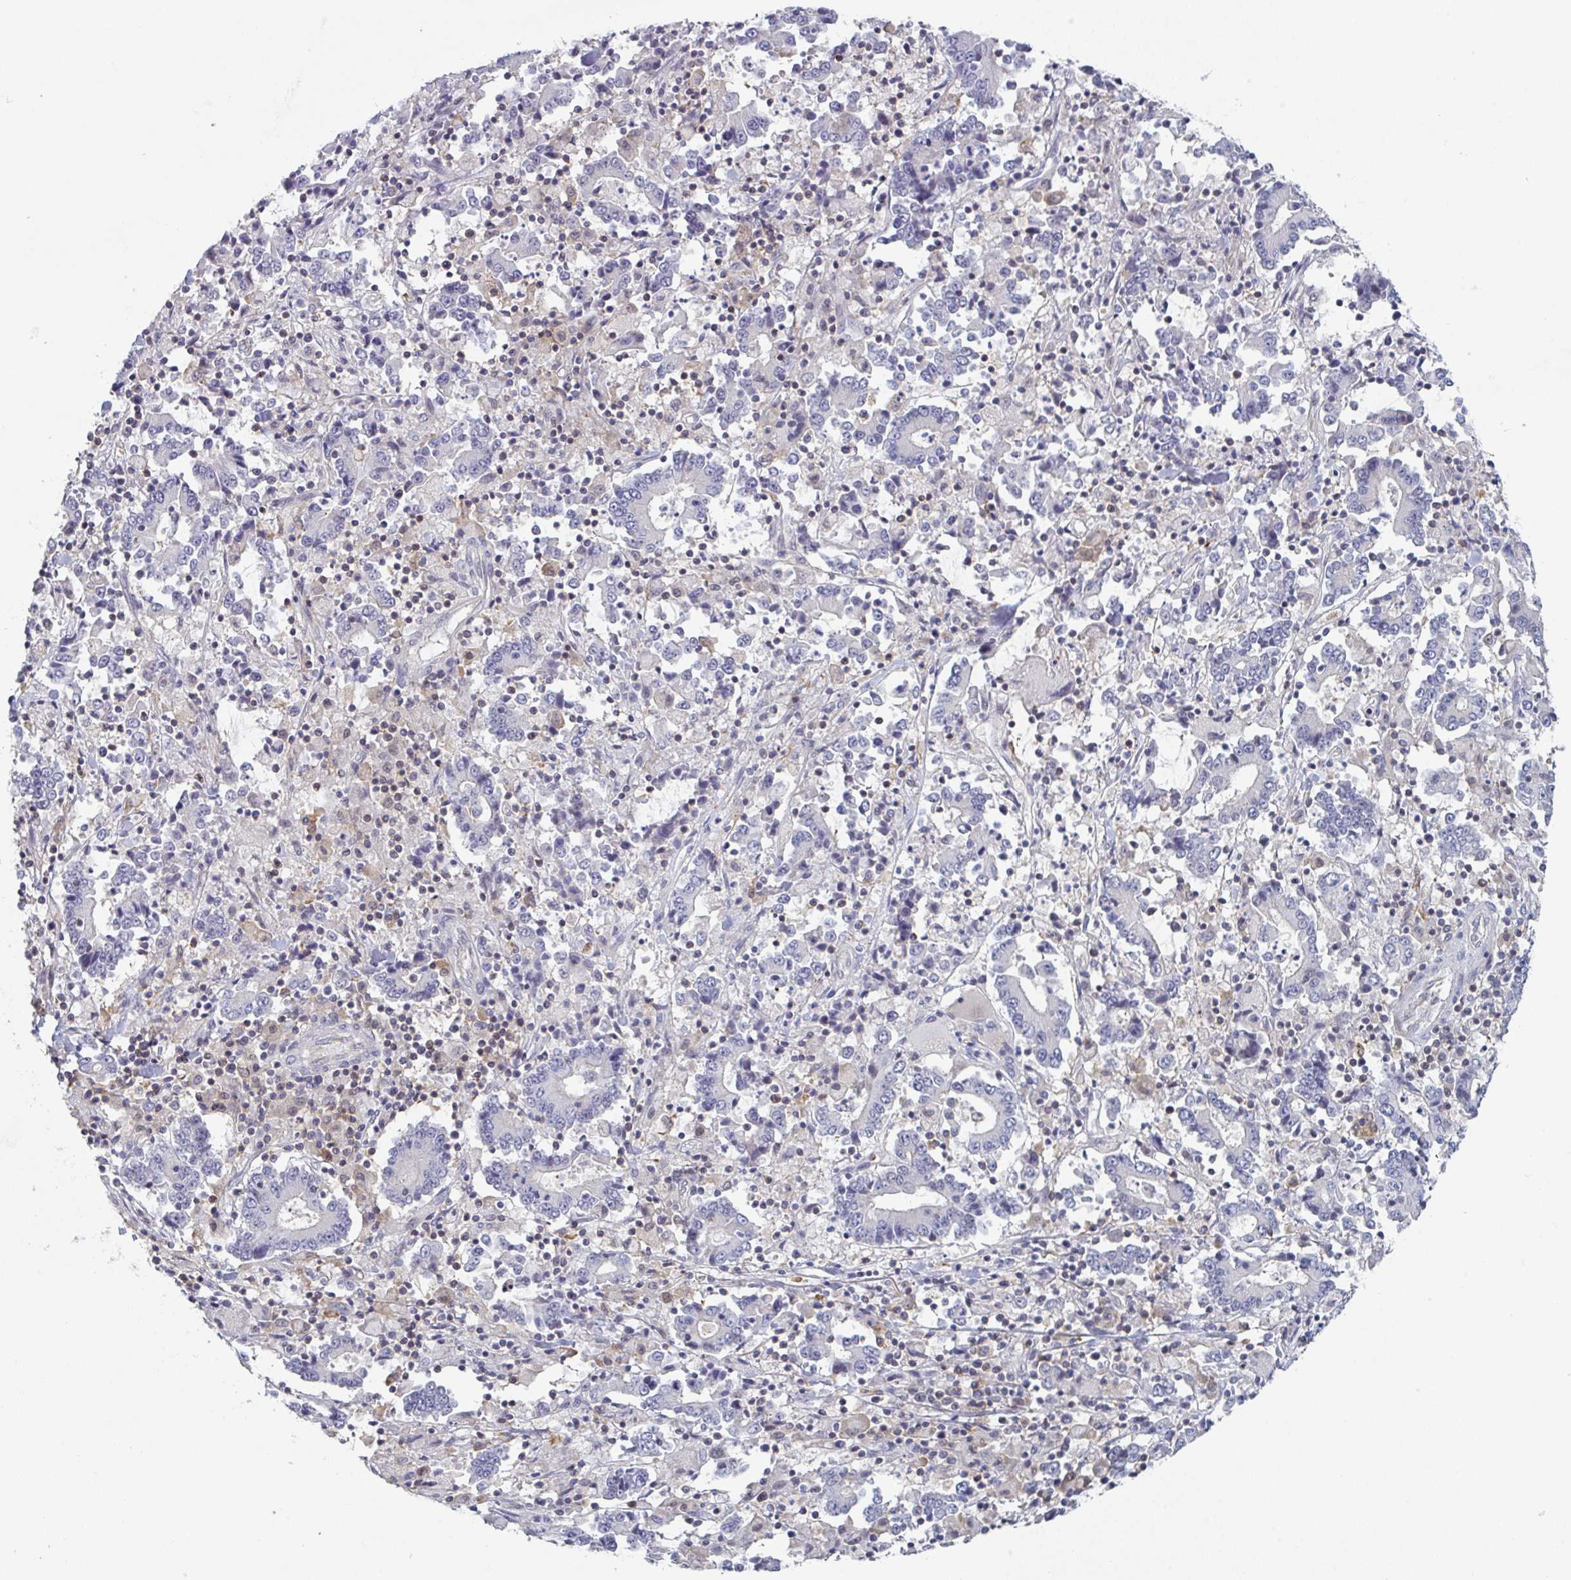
{"staining": {"intensity": "negative", "quantity": "none", "location": "none"}, "tissue": "stomach cancer", "cell_type": "Tumor cells", "image_type": "cancer", "snomed": [{"axis": "morphology", "description": "Adenocarcinoma, NOS"}, {"axis": "topography", "description": "Stomach, upper"}], "caption": "Immunohistochemistry (IHC) image of adenocarcinoma (stomach) stained for a protein (brown), which exhibits no staining in tumor cells.", "gene": "DISP2", "patient": {"sex": "male", "age": 68}}